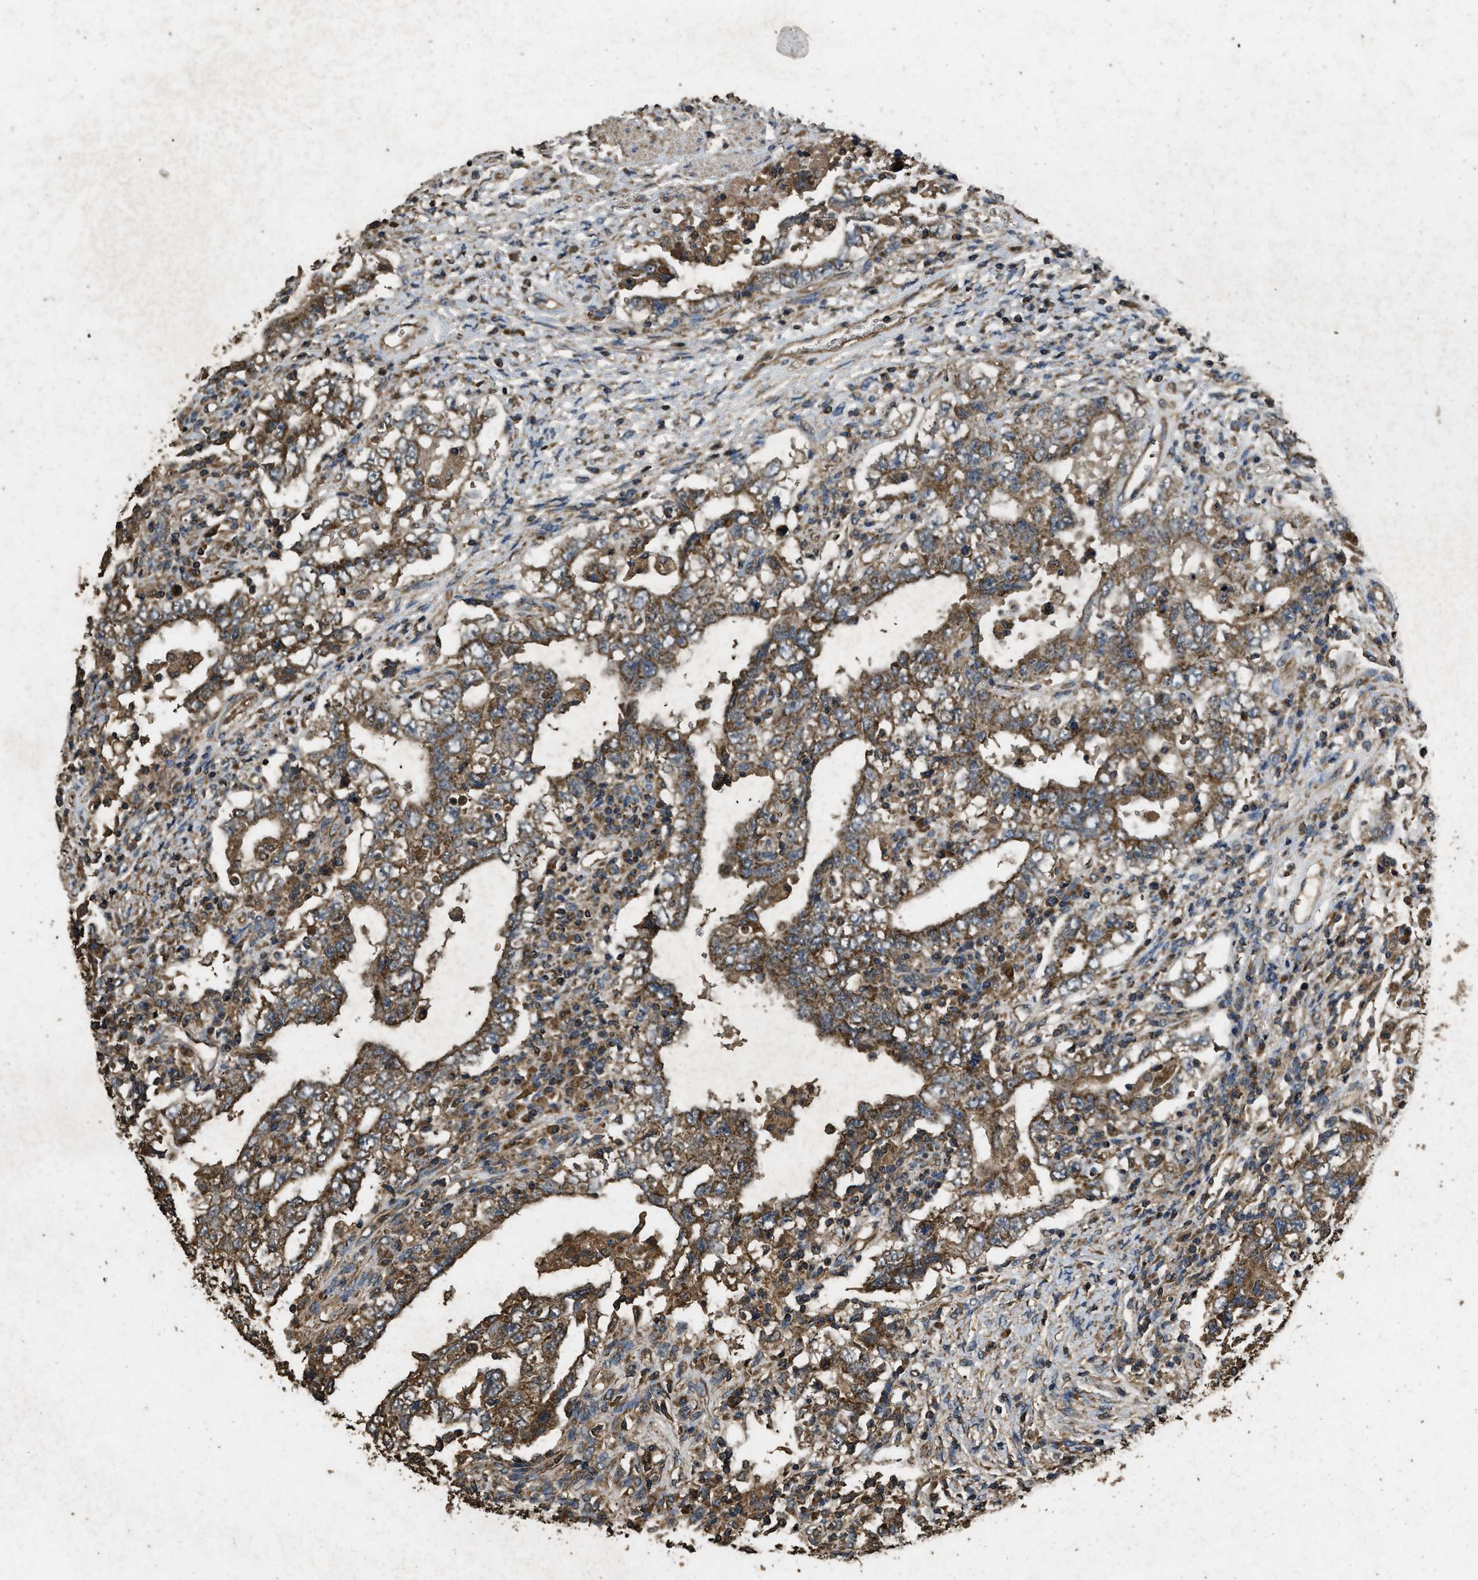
{"staining": {"intensity": "moderate", "quantity": ">75%", "location": "cytoplasmic/membranous"}, "tissue": "testis cancer", "cell_type": "Tumor cells", "image_type": "cancer", "snomed": [{"axis": "morphology", "description": "Carcinoma, Embryonal, NOS"}, {"axis": "topography", "description": "Testis"}], "caption": "Protein expression analysis of human testis cancer reveals moderate cytoplasmic/membranous staining in about >75% of tumor cells.", "gene": "CYRIA", "patient": {"sex": "male", "age": 26}}